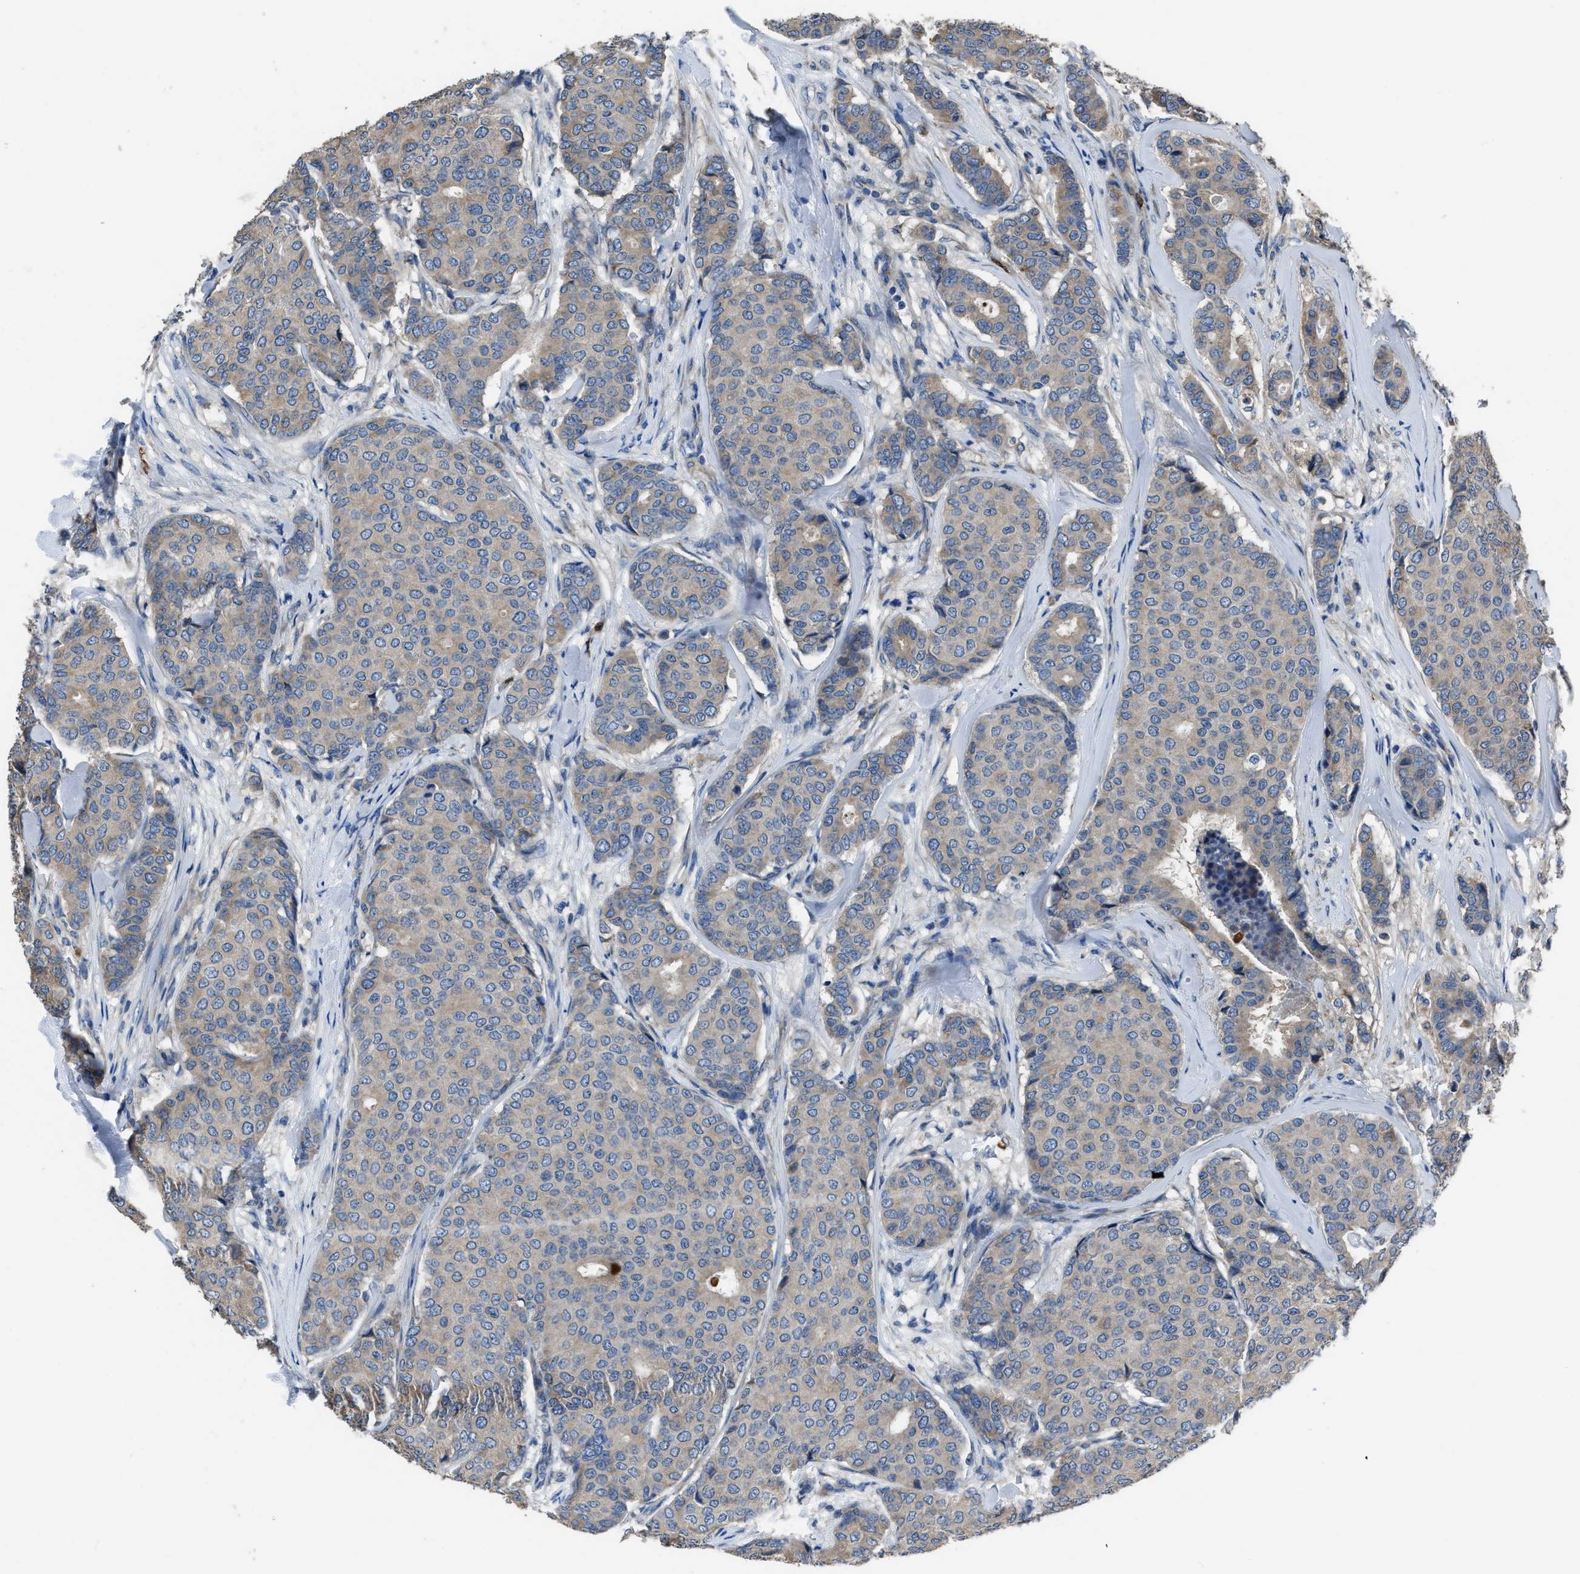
{"staining": {"intensity": "negative", "quantity": "none", "location": "none"}, "tissue": "breast cancer", "cell_type": "Tumor cells", "image_type": "cancer", "snomed": [{"axis": "morphology", "description": "Duct carcinoma"}, {"axis": "topography", "description": "Breast"}], "caption": "Immunohistochemical staining of breast cancer demonstrates no significant expression in tumor cells. The staining was performed using DAB to visualize the protein expression in brown, while the nuclei were stained in blue with hematoxylin (Magnification: 20x).", "gene": "ANGPT1", "patient": {"sex": "female", "age": 75}}